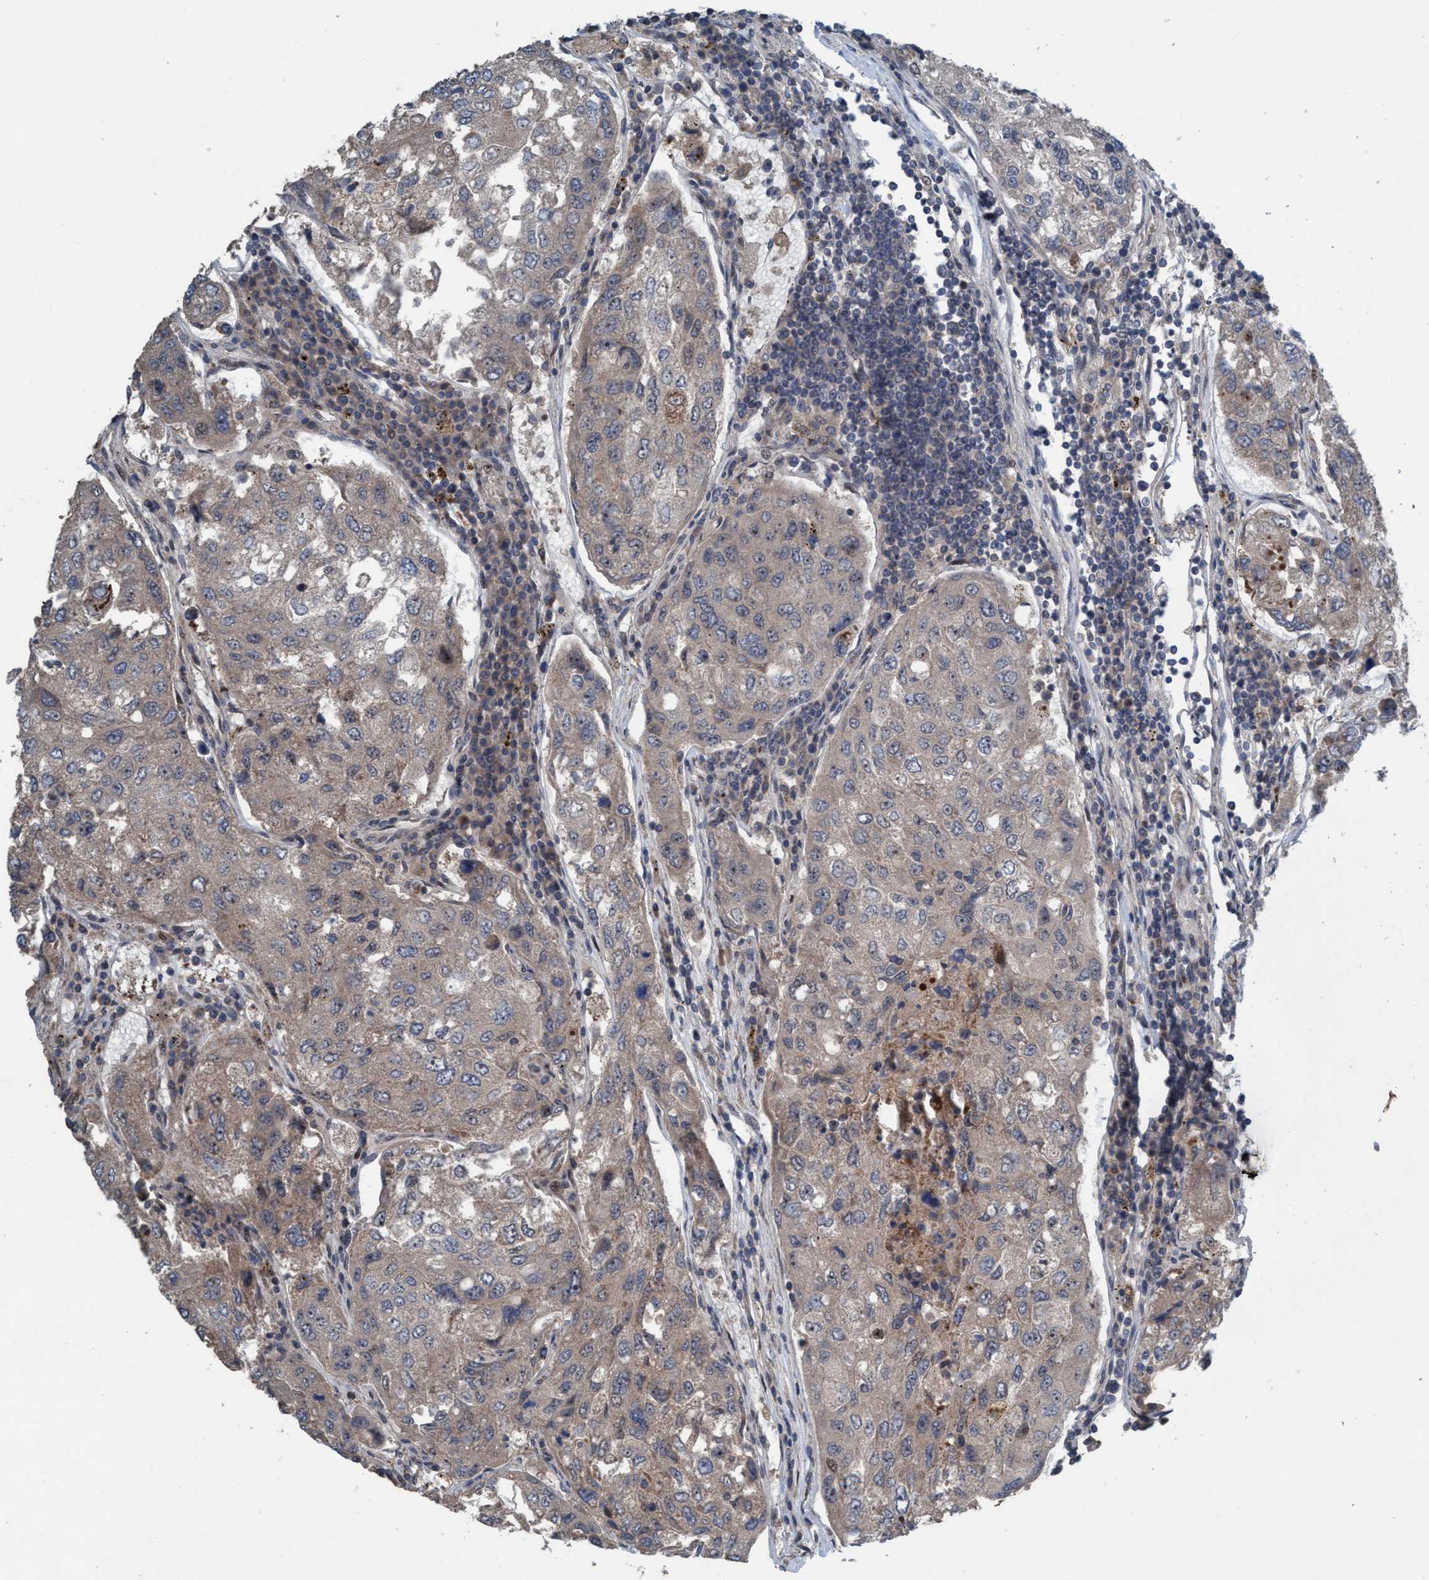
{"staining": {"intensity": "moderate", "quantity": ">75%", "location": "cytoplasmic/membranous,nuclear"}, "tissue": "urothelial cancer", "cell_type": "Tumor cells", "image_type": "cancer", "snomed": [{"axis": "morphology", "description": "Urothelial carcinoma, High grade"}, {"axis": "topography", "description": "Lymph node"}, {"axis": "topography", "description": "Urinary bladder"}], "caption": "Urothelial carcinoma (high-grade) stained for a protein shows moderate cytoplasmic/membranous and nuclear positivity in tumor cells. (Brightfield microscopy of DAB IHC at high magnification).", "gene": "NISCH", "patient": {"sex": "male", "age": 51}}